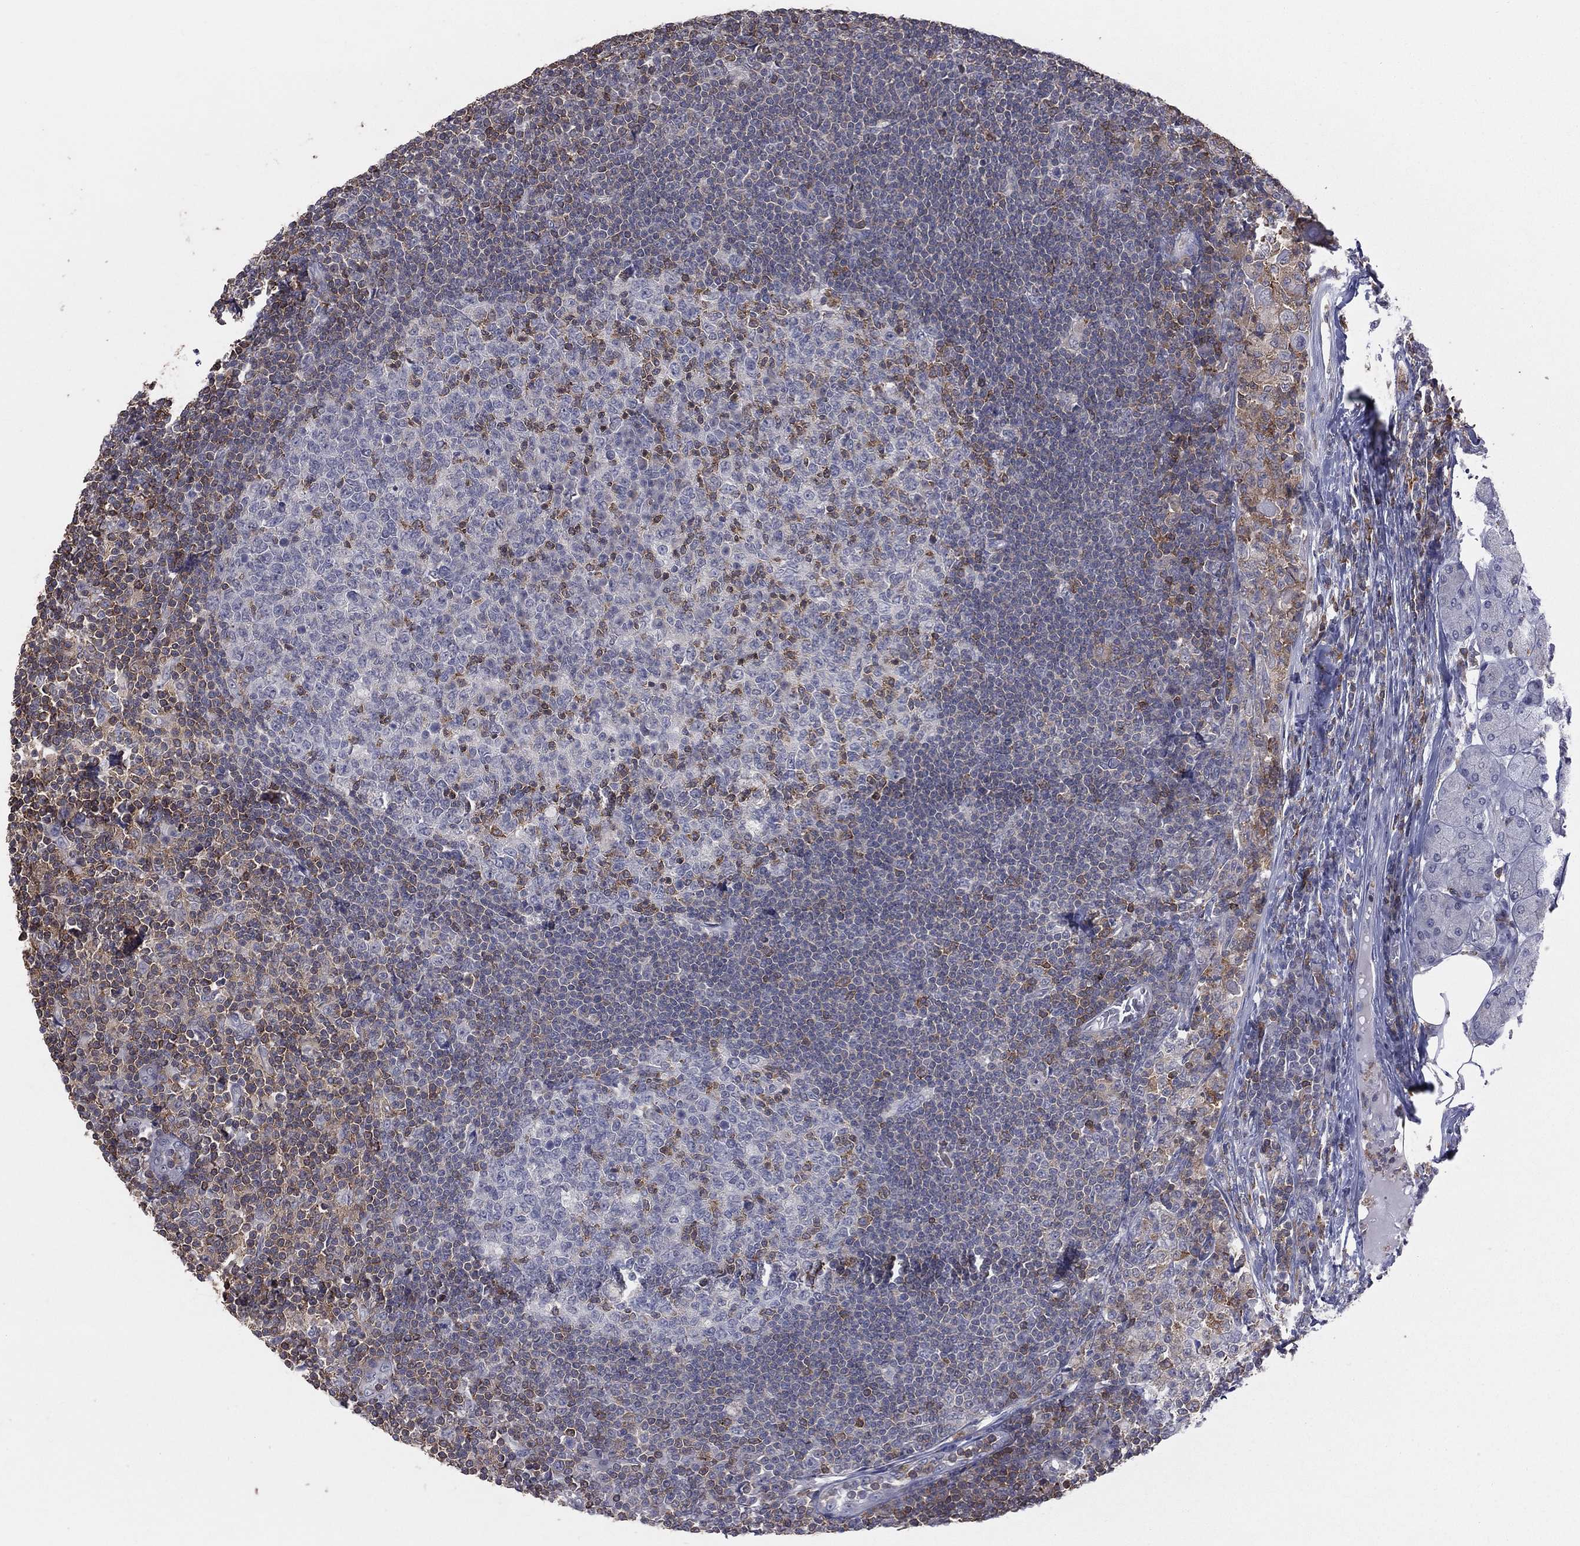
{"staining": {"intensity": "moderate", "quantity": "<25%", "location": "cytoplasmic/membranous"}, "tissue": "lymph node", "cell_type": "Germinal center cells", "image_type": "normal", "snomed": [{"axis": "morphology", "description": "Normal tissue, NOS"}, {"axis": "topography", "description": "Lymph node"}, {"axis": "topography", "description": "Salivary gland"}], "caption": "Protein staining of benign lymph node displays moderate cytoplasmic/membranous positivity in about <25% of germinal center cells.", "gene": "PSTPIP1", "patient": {"sex": "male", "age": 83}}